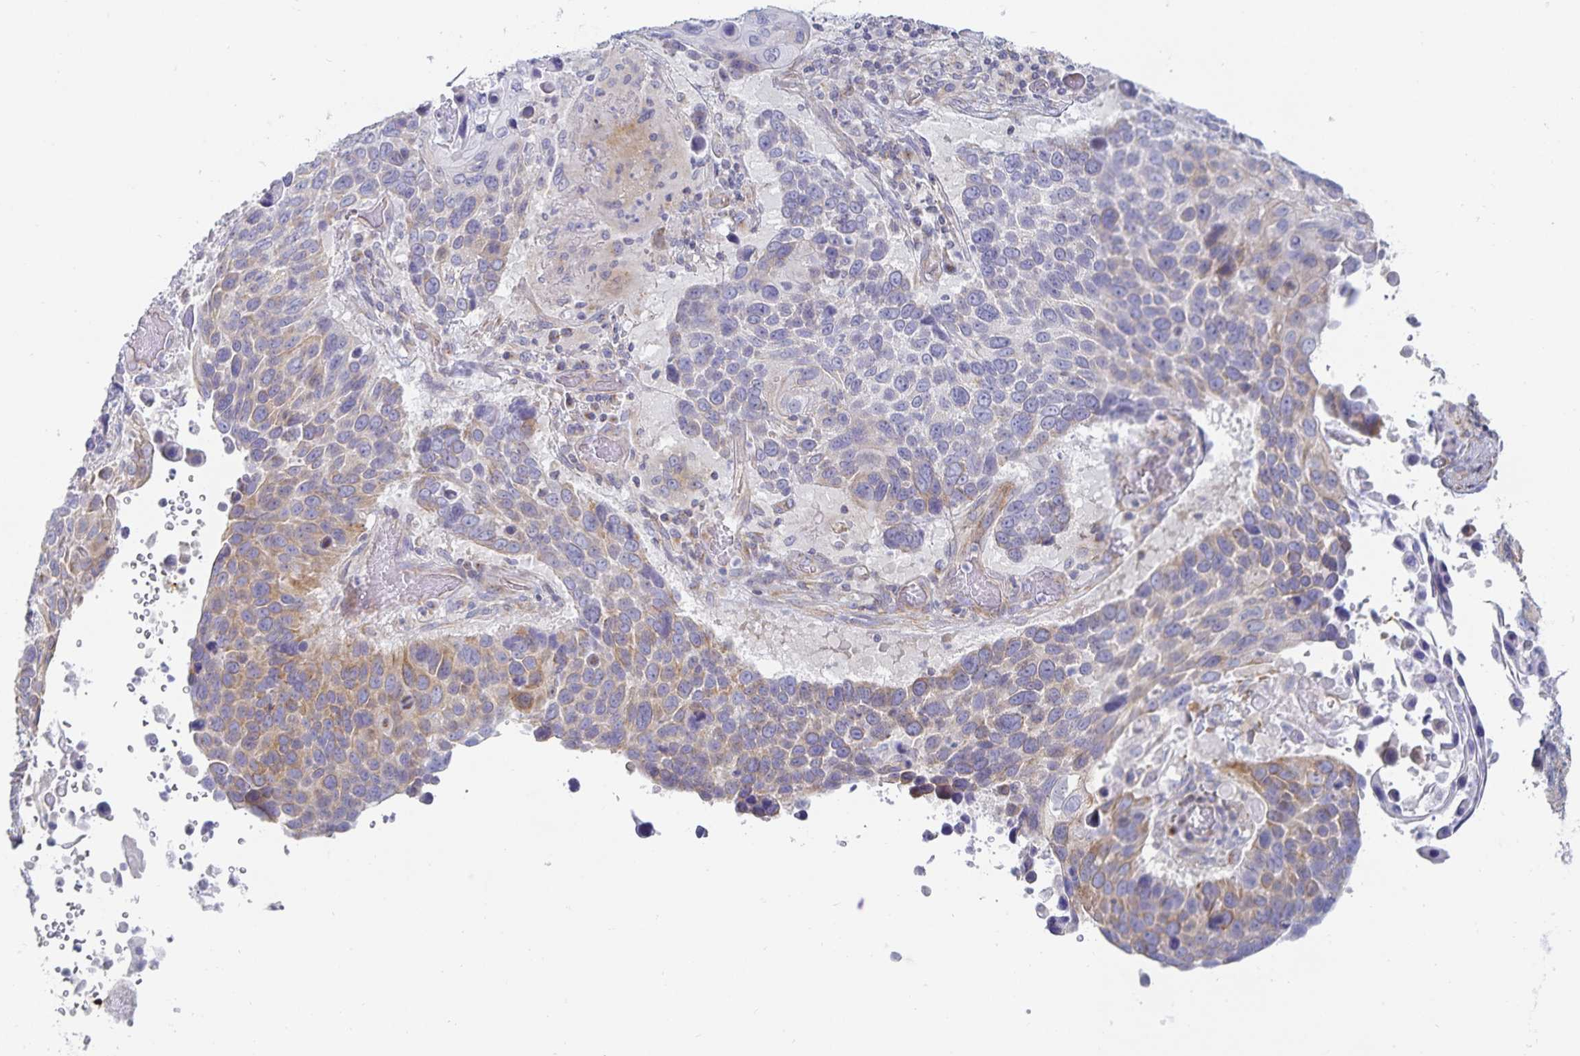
{"staining": {"intensity": "moderate", "quantity": "<25%", "location": "cytoplasmic/membranous"}, "tissue": "lung cancer", "cell_type": "Tumor cells", "image_type": "cancer", "snomed": [{"axis": "morphology", "description": "Squamous cell carcinoma, NOS"}, {"axis": "topography", "description": "Lung"}], "caption": "The image exhibits a brown stain indicating the presence of a protein in the cytoplasmic/membranous of tumor cells in squamous cell carcinoma (lung). The staining was performed using DAB (3,3'-diaminobenzidine) to visualize the protein expression in brown, while the nuclei were stained in blue with hematoxylin (Magnification: 20x).", "gene": "SFTPA1", "patient": {"sex": "male", "age": 68}}